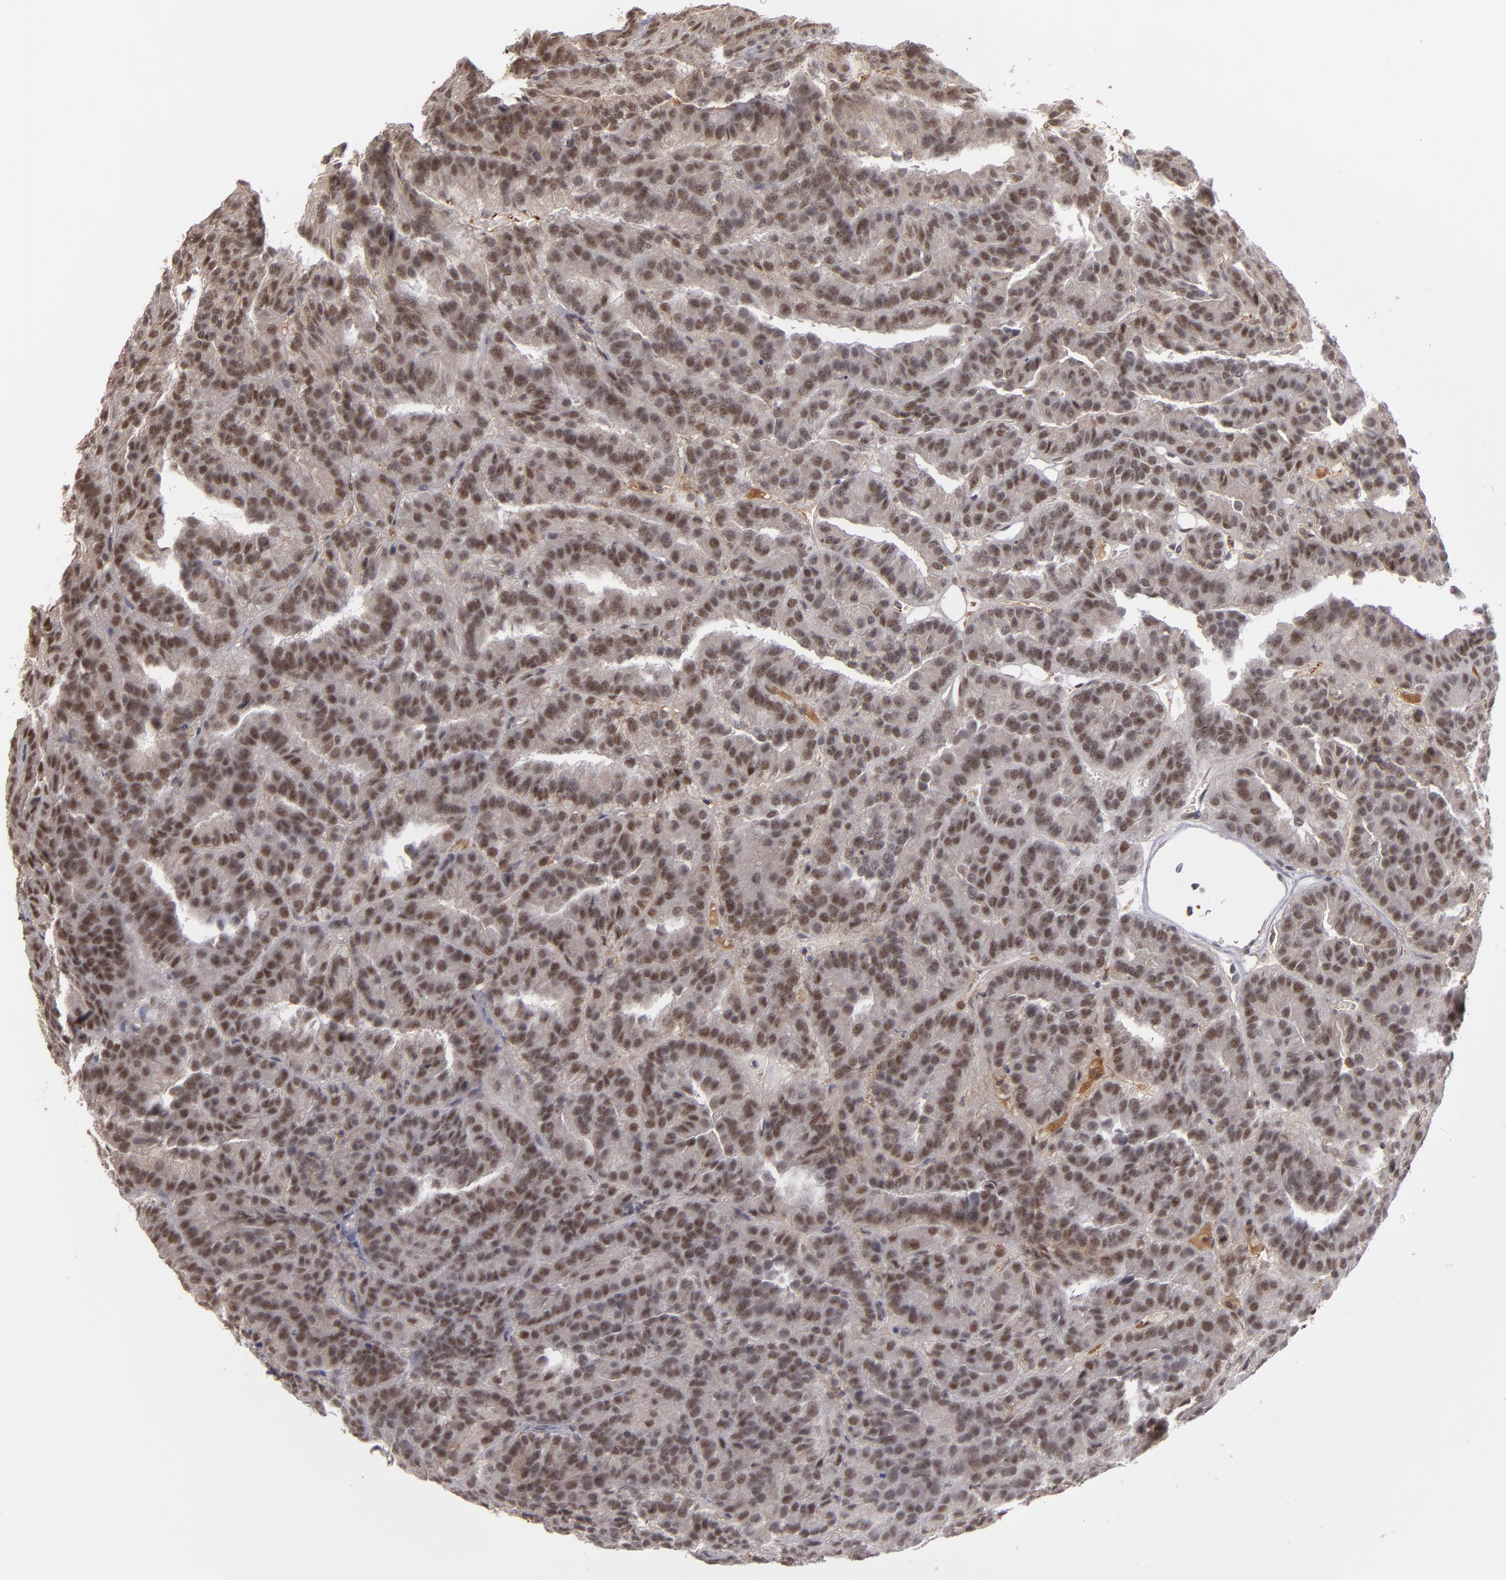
{"staining": {"intensity": "moderate", "quantity": ">75%", "location": "nuclear"}, "tissue": "renal cancer", "cell_type": "Tumor cells", "image_type": "cancer", "snomed": [{"axis": "morphology", "description": "Adenocarcinoma, NOS"}, {"axis": "topography", "description": "Kidney"}], "caption": "About >75% of tumor cells in human renal cancer show moderate nuclear protein expression as visualized by brown immunohistochemical staining.", "gene": "ZNF234", "patient": {"sex": "male", "age": 46}}